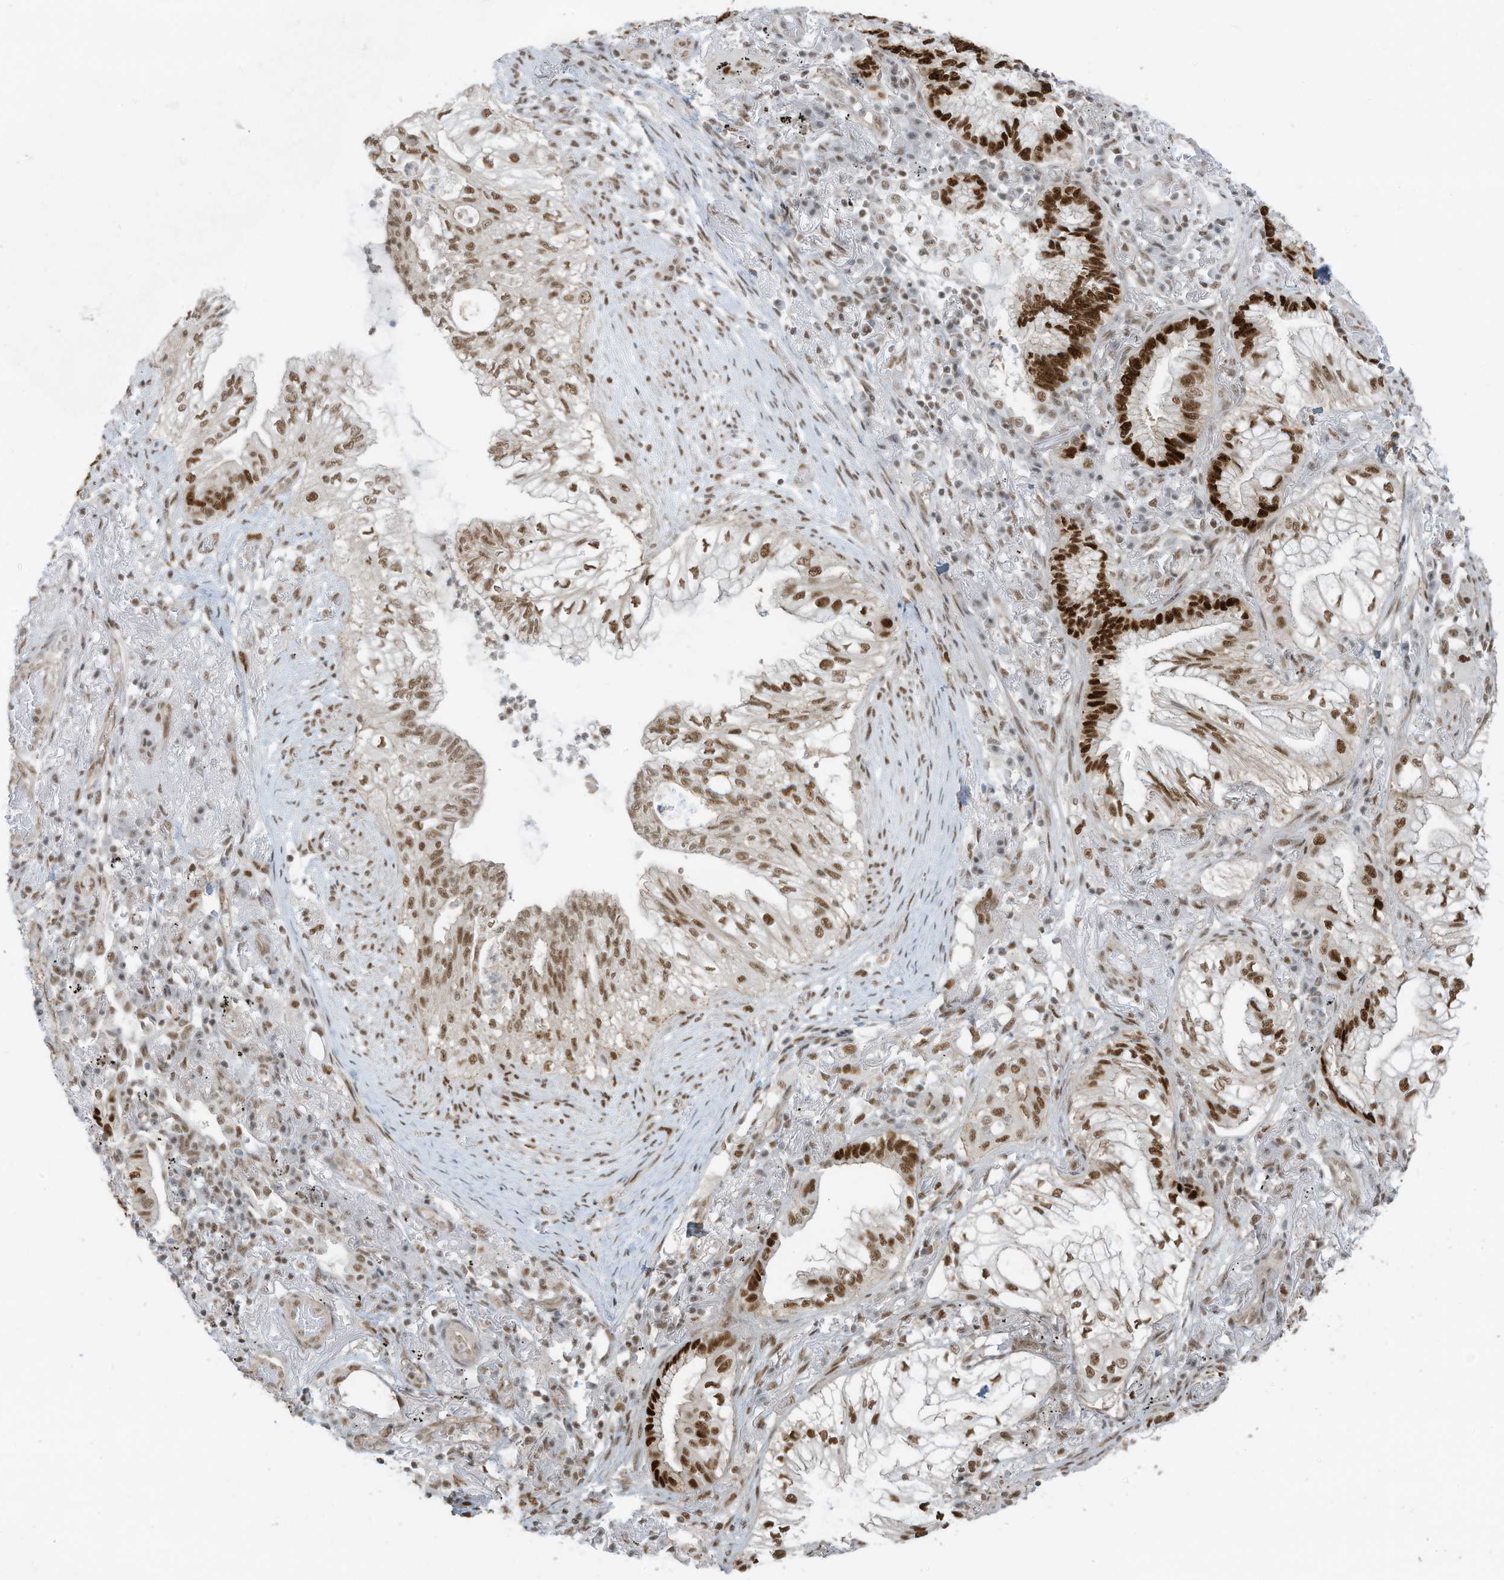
{"staining": {"intensity": "strong", "quantity": "25%-75%", "location": "nuclear"}, "tissue": "lung cancer", "cell_type": "Tumor cells", "image_type": "cancer", "snomed": [{"axis": "morphology", "description": "Adenocarcinoma, NOS"}, {"axis": "topography", "description": "Lung"}], "caption": "Adenocarcinoma (lung) stained with a protein marker demonstrates strong staining in tumor cells.", "gene": "DBR1", "patient": {"sex": "female", "age": 70}}